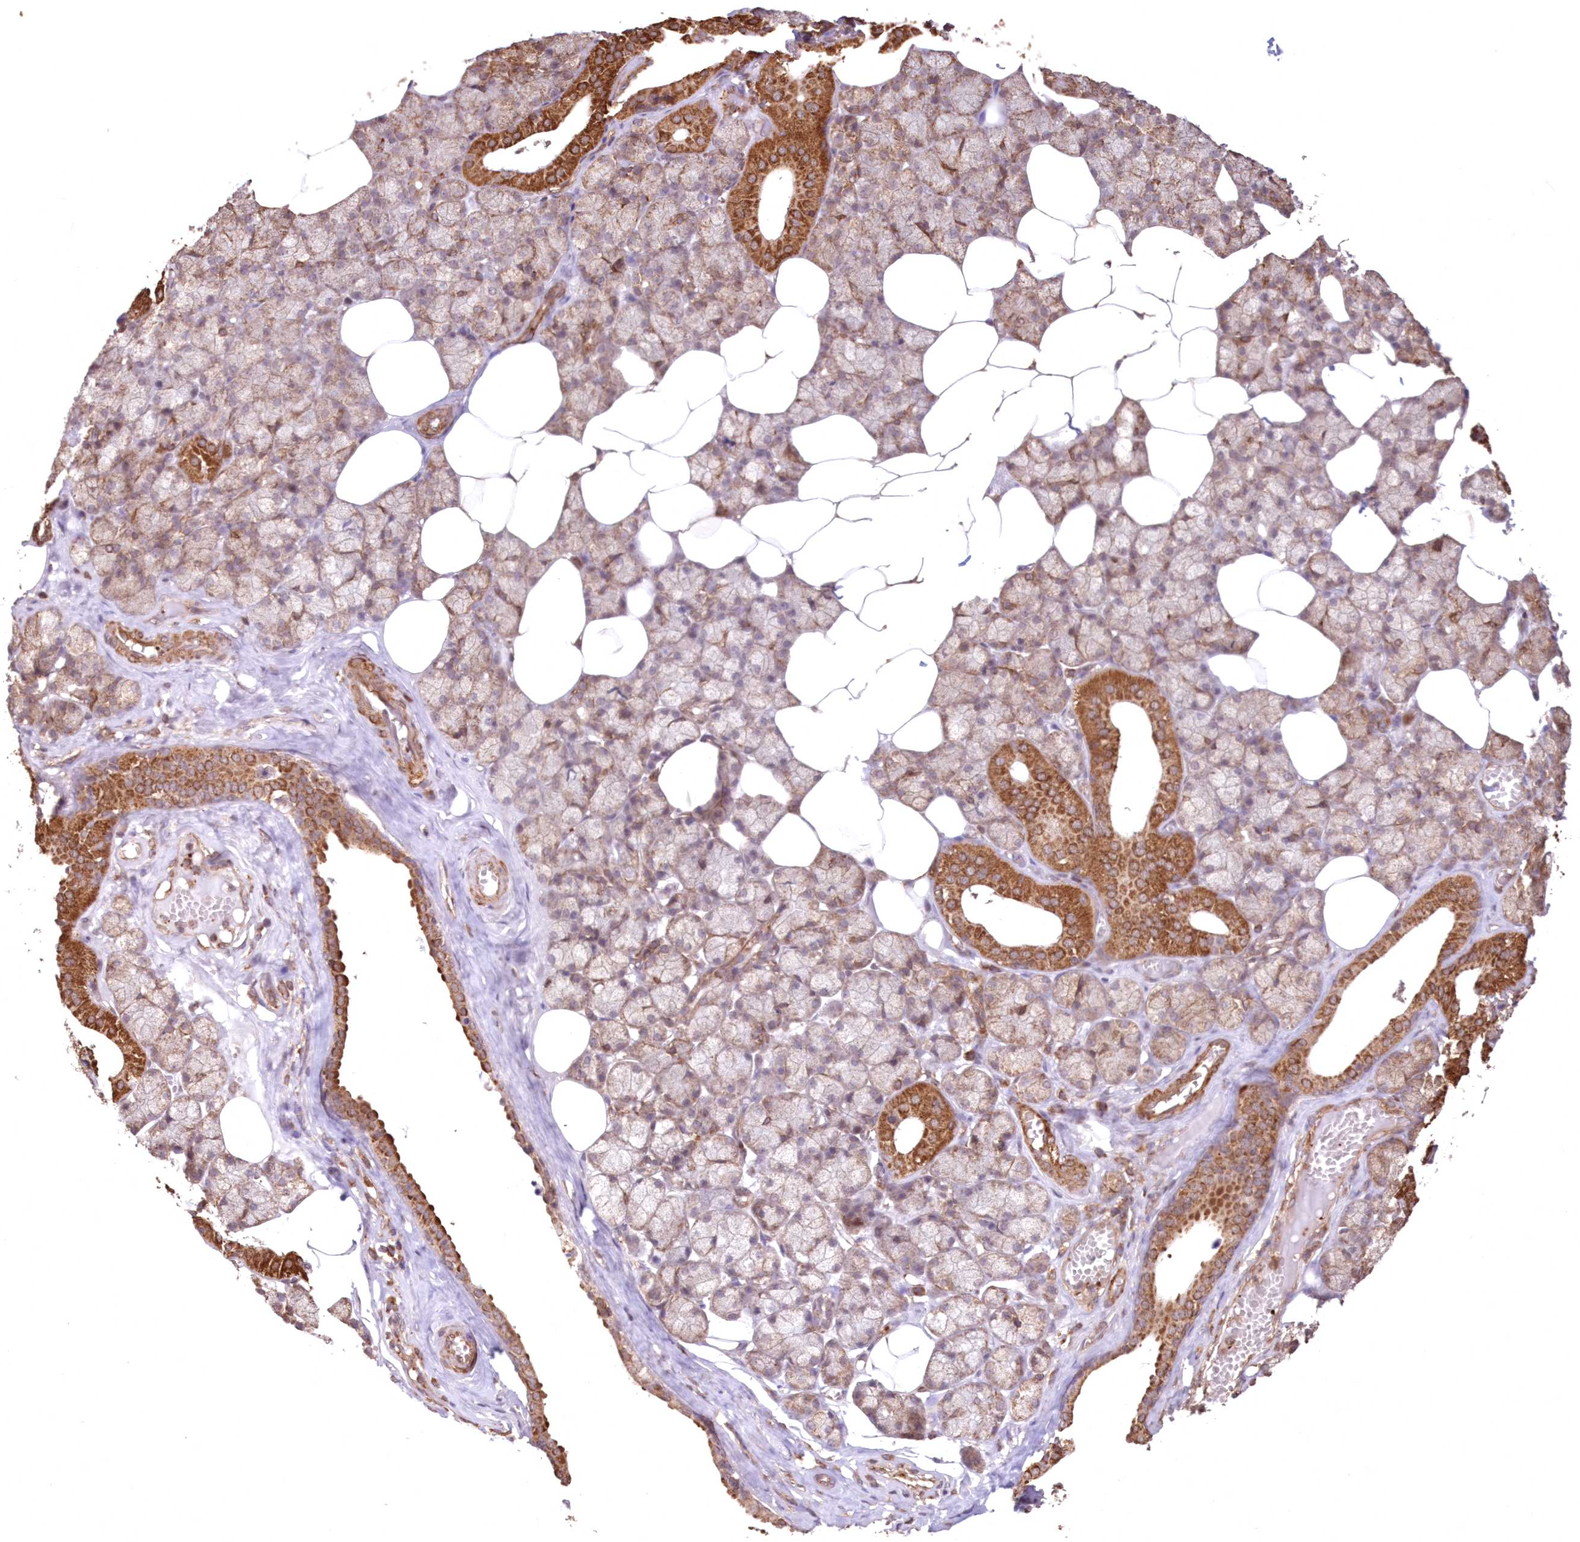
{"staining": {"intensity": "strong", "quantity": "25%-75%", "location": "cytoplasmic/membranous"}, "tissue": "salivary gland", "cell_type": "Glandular cells", "image_type": "normal", "snomed": [{"axis": "morphology", "description": "Normal tissue, NOS"}, {"axis": "topography", "description": "Salivary gland"}], "caption": "Immunohistochemical staining of normal human salivary gland reveals high levels of strong cytoplasmic/membranous positivity in approximately 25%-75% of glandular cells. Immunohistochemistry stains the protein in brown and the nuclei are stained blue.", "gene": "TMEM139", "patient": {"sex": "male", "age": 62}}